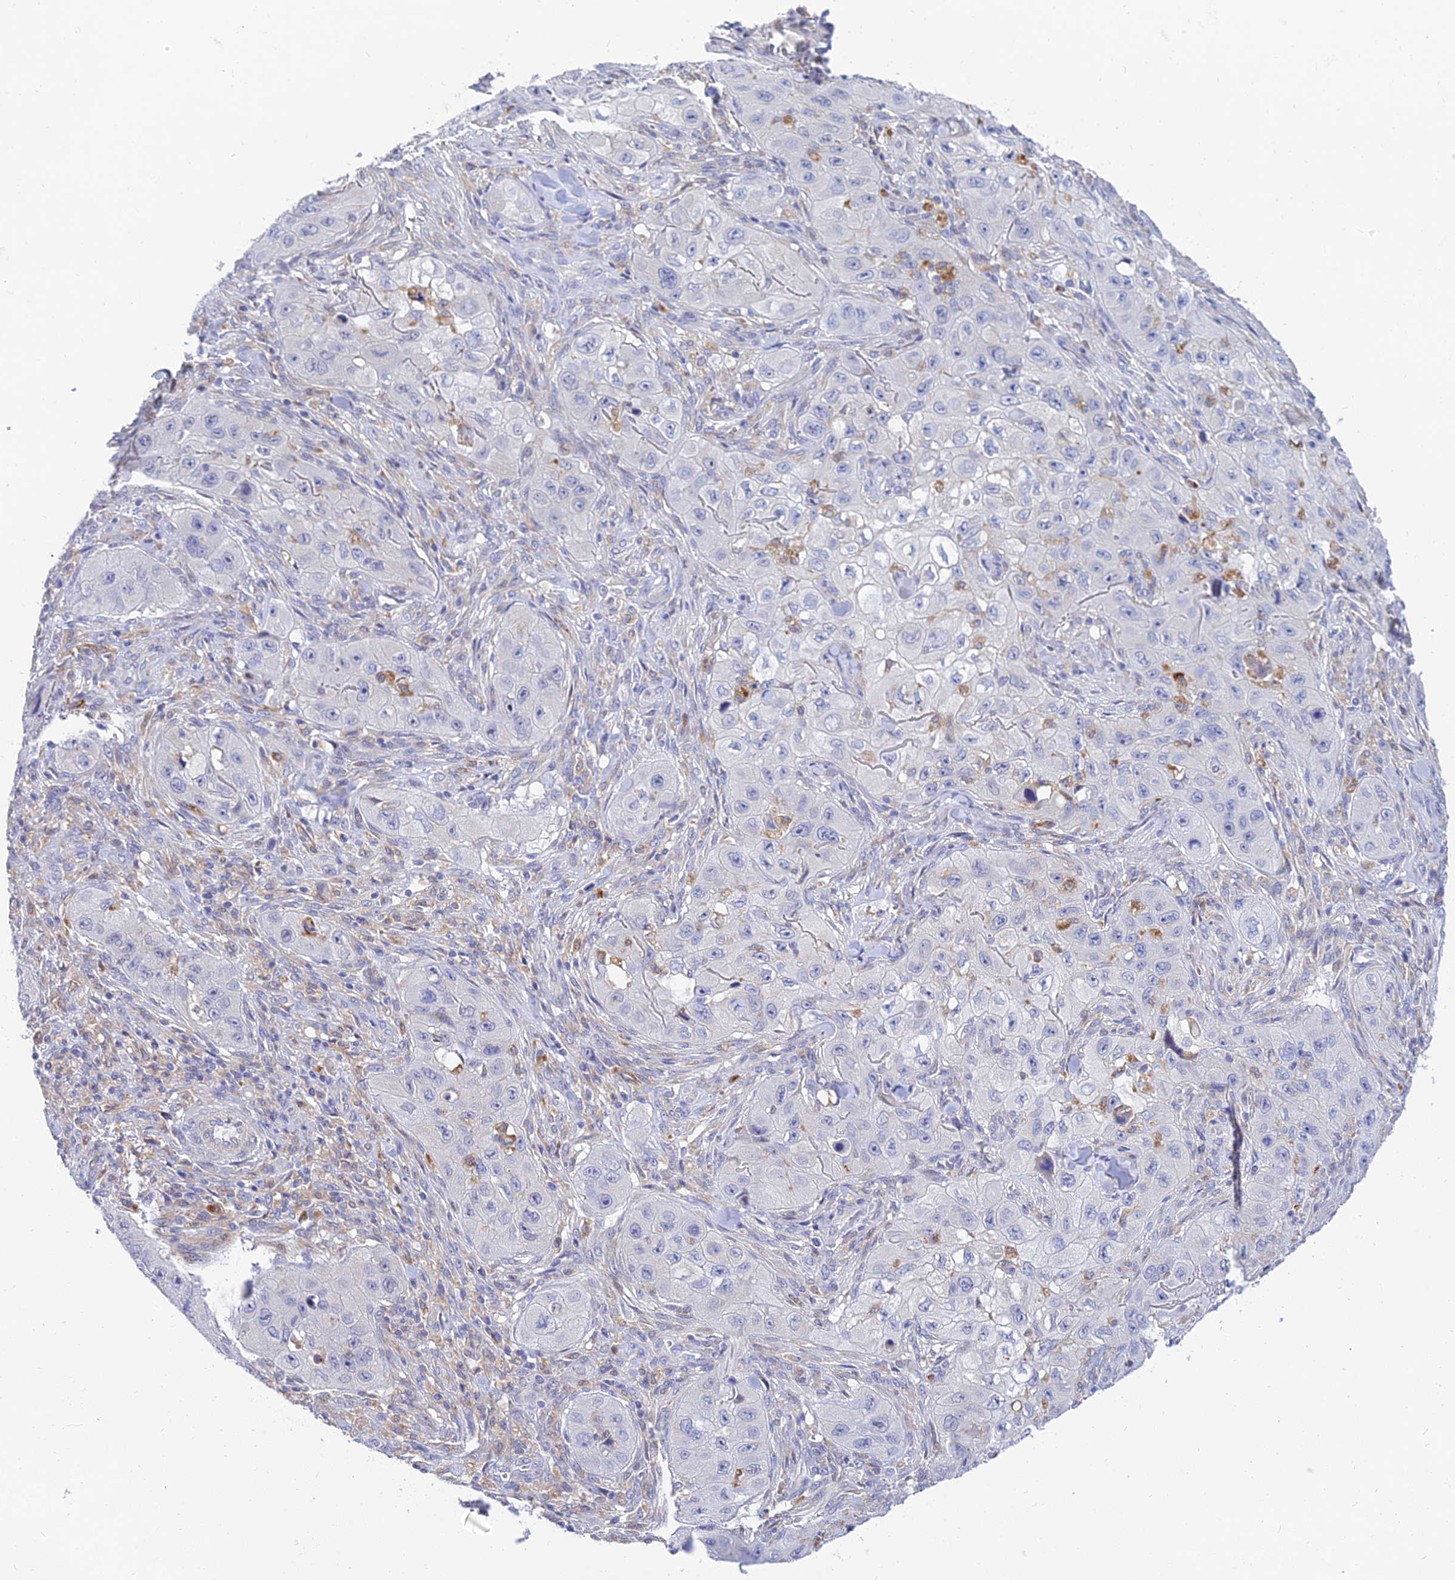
{"staining": {"intensity": "negative", "quantity": "none", "location": "none"}, "tissue": "skin cancer", "cell_type": "Tumor cells", "image_type": "cancer", "snomed": [{"axis": "morphology", "description": "Squamous cell carcinoma, NOS"}, {"axis": "topography", "description": "Skin"}, {"axis": "topography", "description": "Subcutis"}], "caption": "Skin cancer was stained to show a protein in brown. There is no significant staining in tumor cells.", "gene": "ARL8B", "patient": {"sex": "male", "age": 73}}